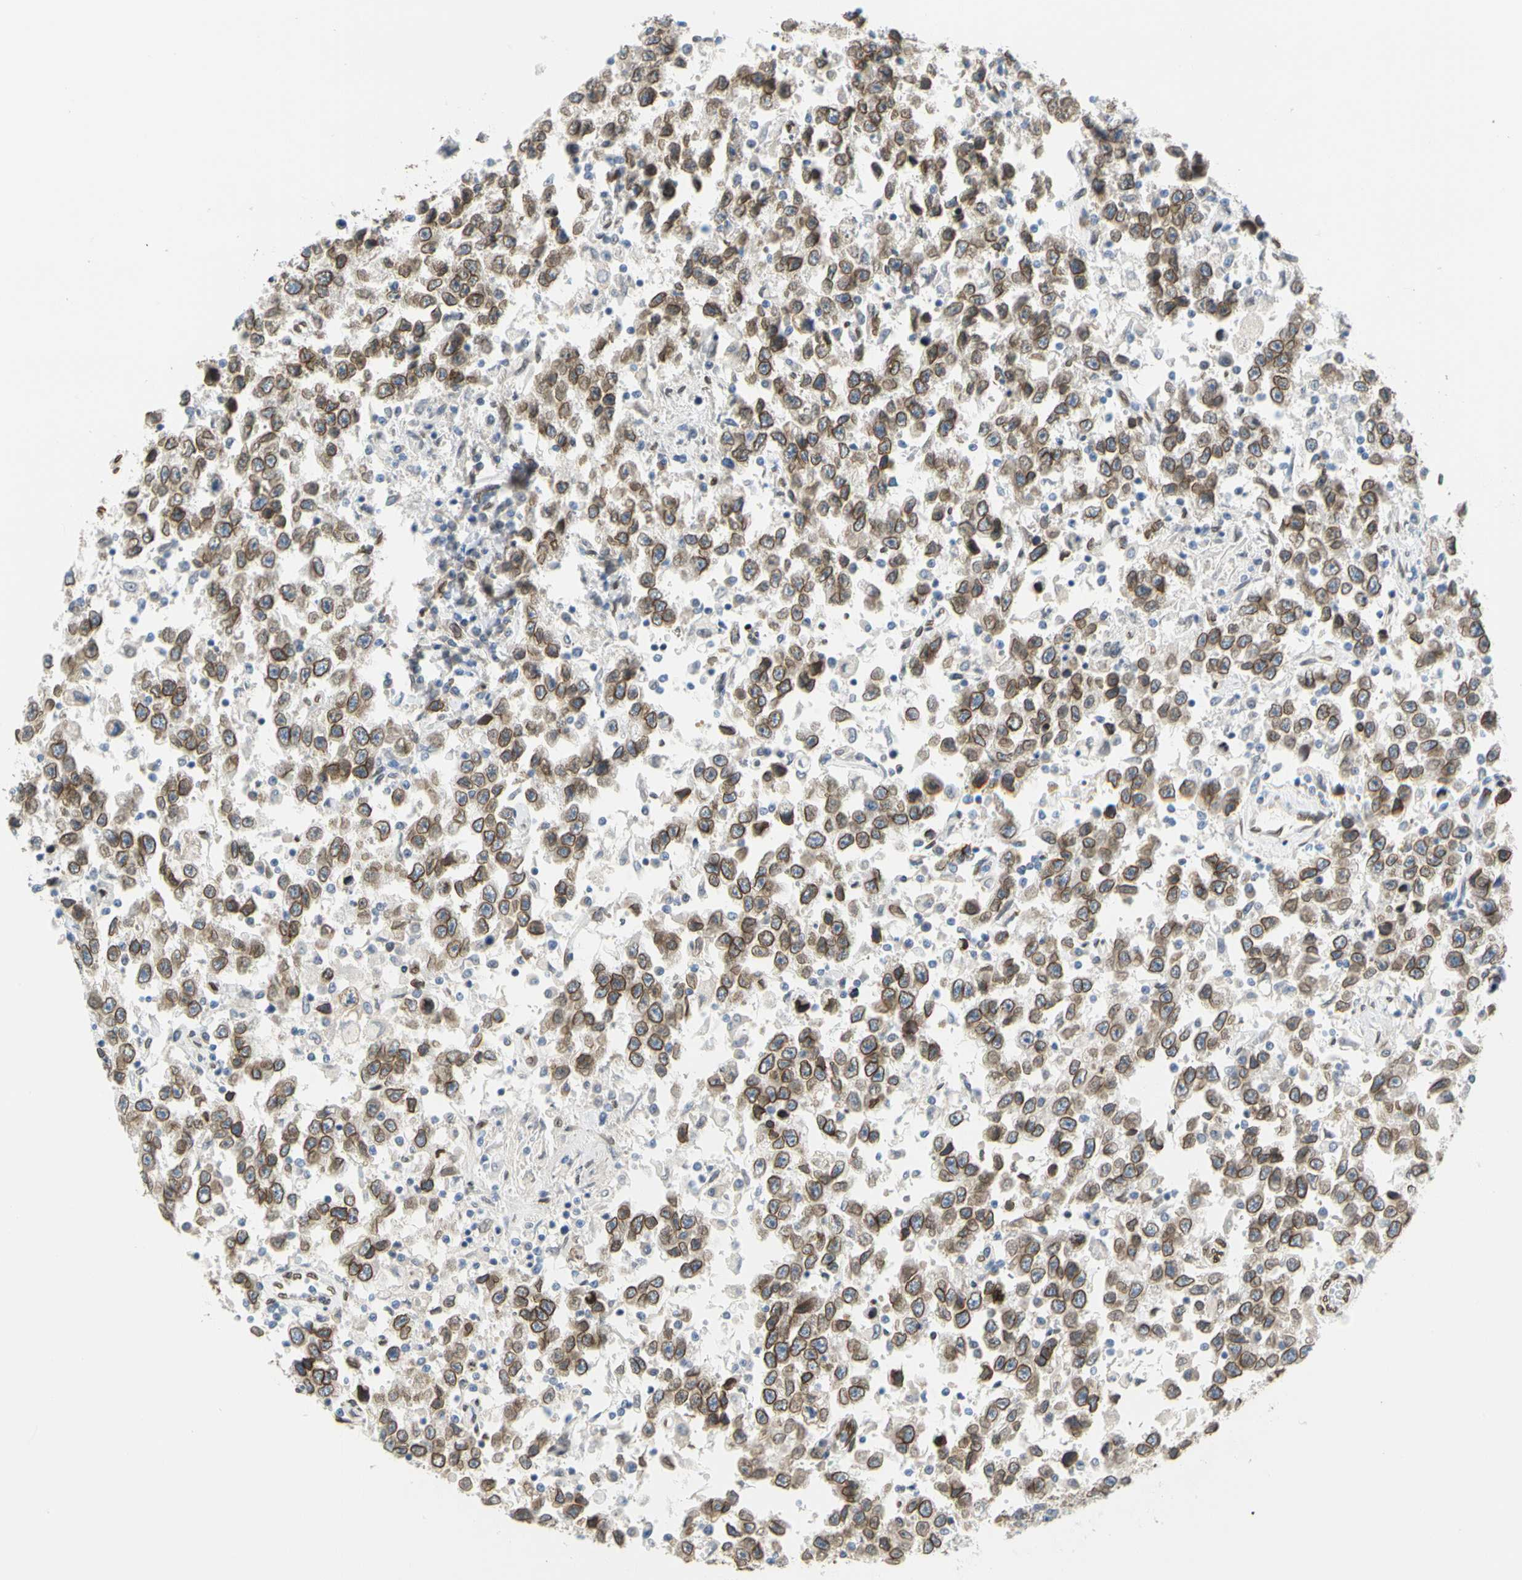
{"staining": {"intensity": "moderate", "quantity": ">75%", "location": "cytoplasmic/membranous,nuclear"}, "tissue": "testis cancer", "cell_type": "Tumor cells", "image_type": "cancer", "snomed": [{"axis": "morphology", "description": "Seminoma, NOS"}, {"axis": "topography", "description": "Testis"}], "caption": "A brown stain highlights moderate cytoplasmic/membranous and nuclear staining of a protein in seminoma (testis) tumor cells.", "gene": "SUN1", "patient": {"sex": "male", "age": 41}}